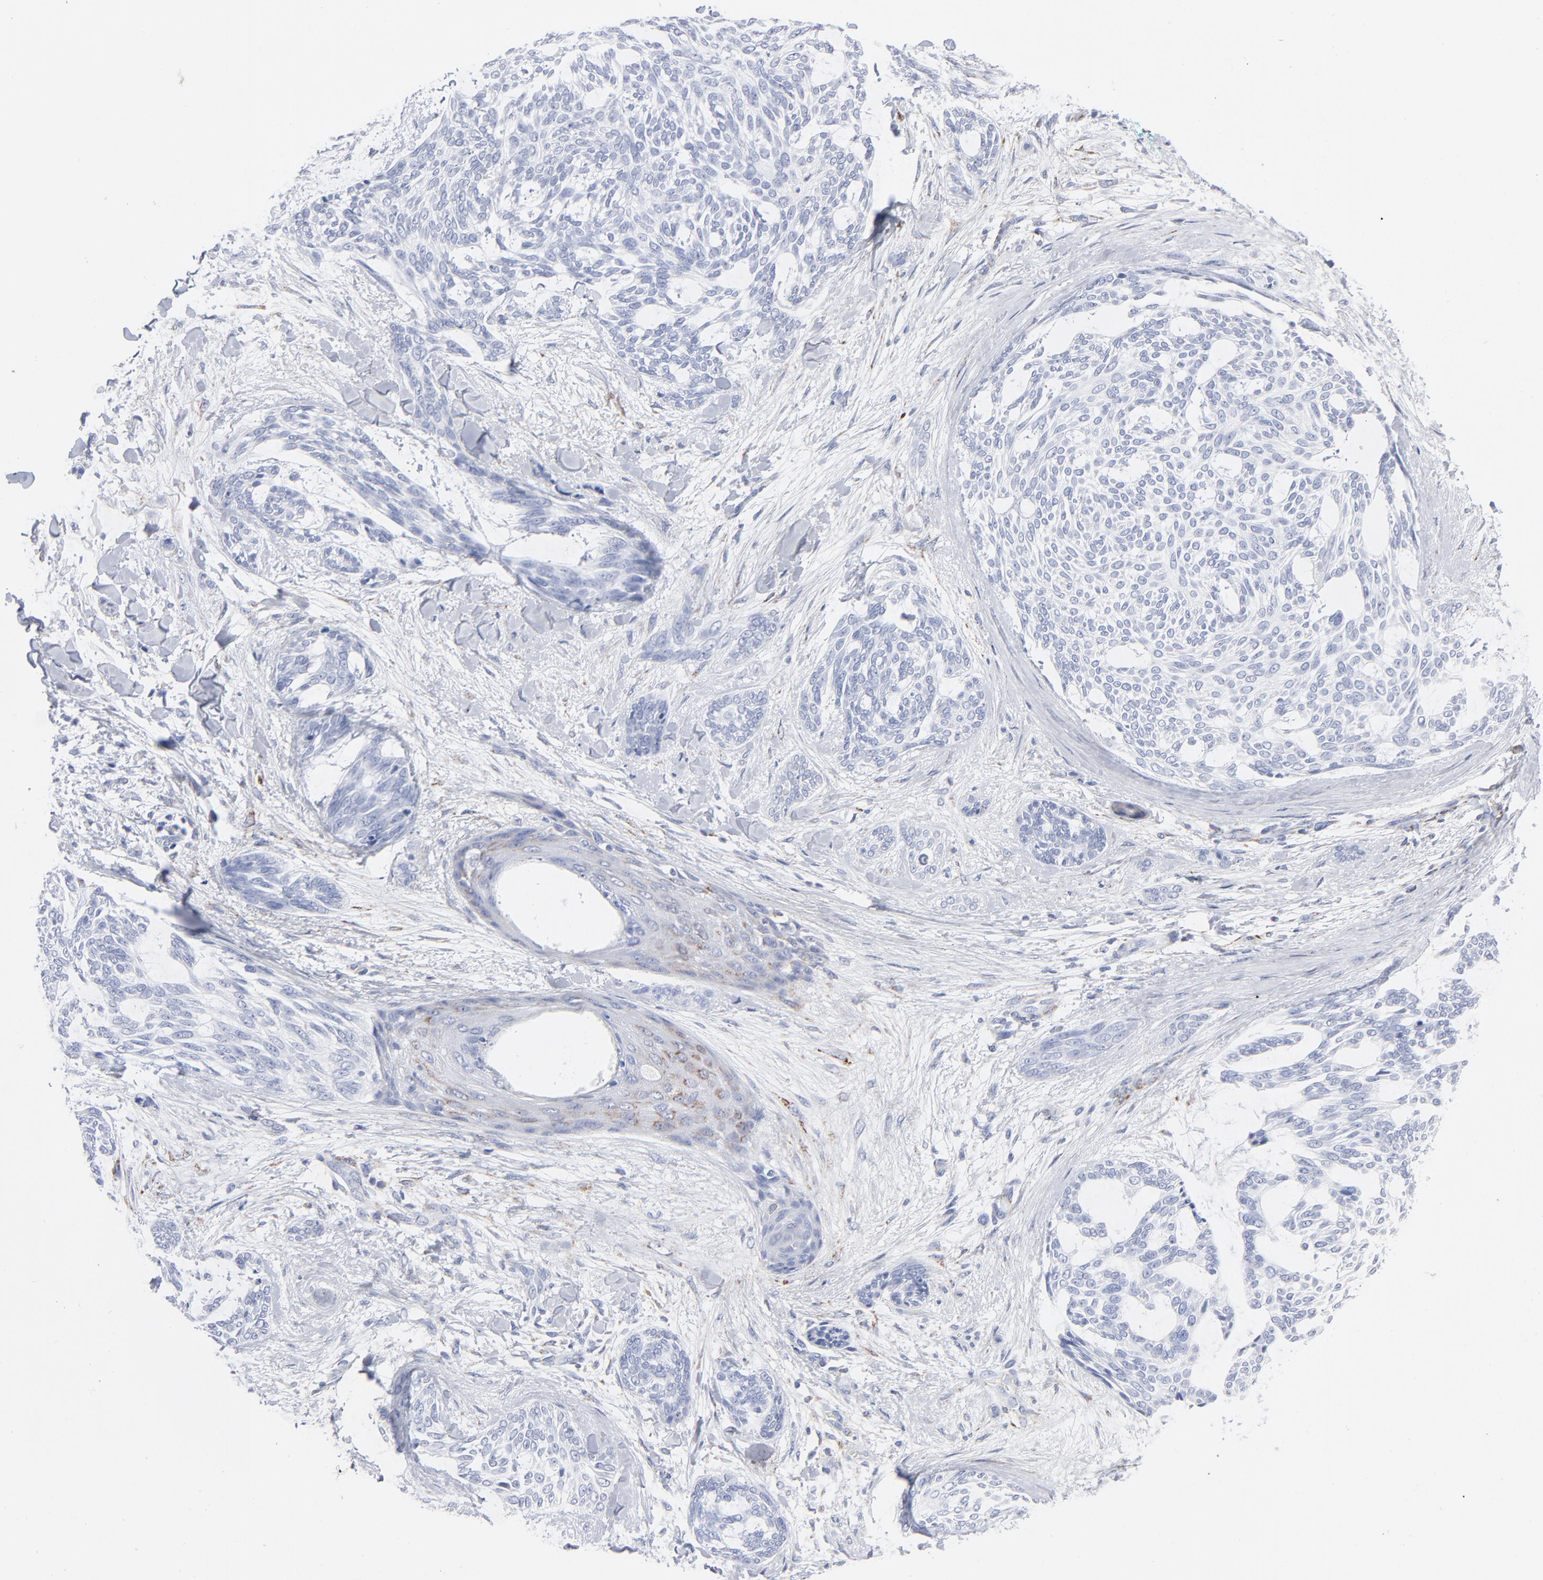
{"staining": {"intensity": "negative", "quantity": "none", "location": "none"}, "tissue": "skin cancer", "cell_type": "Tumor cells", "image_type": "cancer", "snomed": [{"axis": "morphology", "description": "Normal tissue, NOS"}, {"axis": "morphology", "description": "Basal cell carcinoma"}, {"axis": "topography", "description": "Skin"}], "caption": "This image is of skin basal cell carcinoma stained with immunohistochemistry (IHC) to label a protein in brown with the nuclei are counter-stained blue. There is no staining in tumor cells. (Stains: DAB (3,3'-diaminobenzidine) IHC with hematoxylin counter stain, Microscopy: brightfield microscopy at high magnification).", "gene": "CHCHD10", "patient": {"sex": "female", "age": 71}}